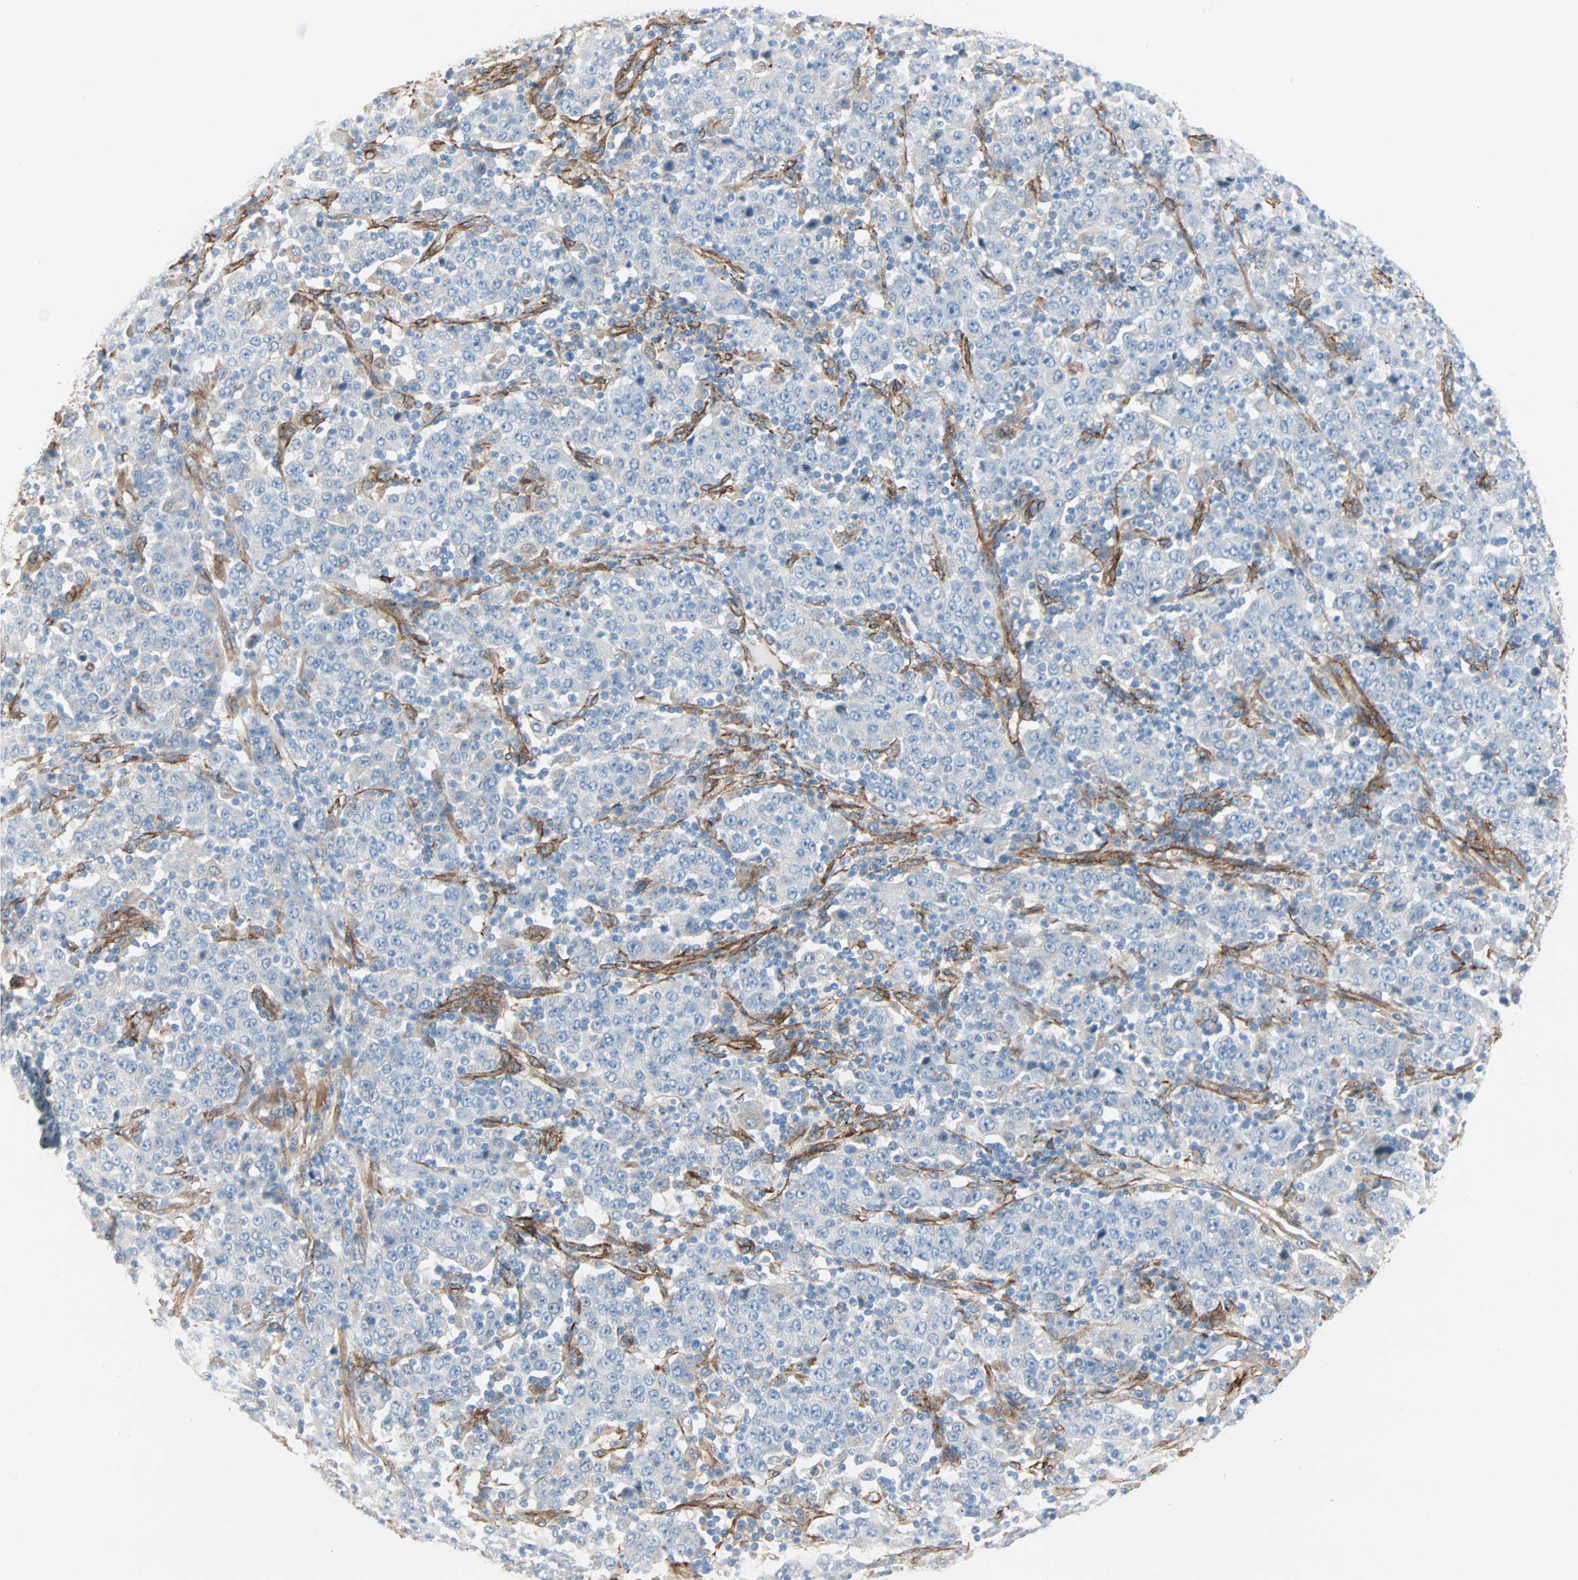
{"staining": {"intensity": "negative", "quantity": "none", "location": "none"}, "tissue": "stomach cancer", "cell_type": "Tumor cells", "image_type": "cancer", "snomed": [{"axis": "morphology", "description": "Normal tissue, NOS"}, {"axis": "morphology", "description": "Adenocarcinoma, NOS"}, {"axis": "topography", "description": "Stomach, upper"}, {"axis": "topography", "description": "Stomach"}], "caption": "Immunohistochemistry micrograph of adenocarcinoma (stomach) stained for a protein (brown), which exhibits no staining in tumor cells.", "gene": "EPB41L2", "patient": {"sex": "male", "age": 59}}